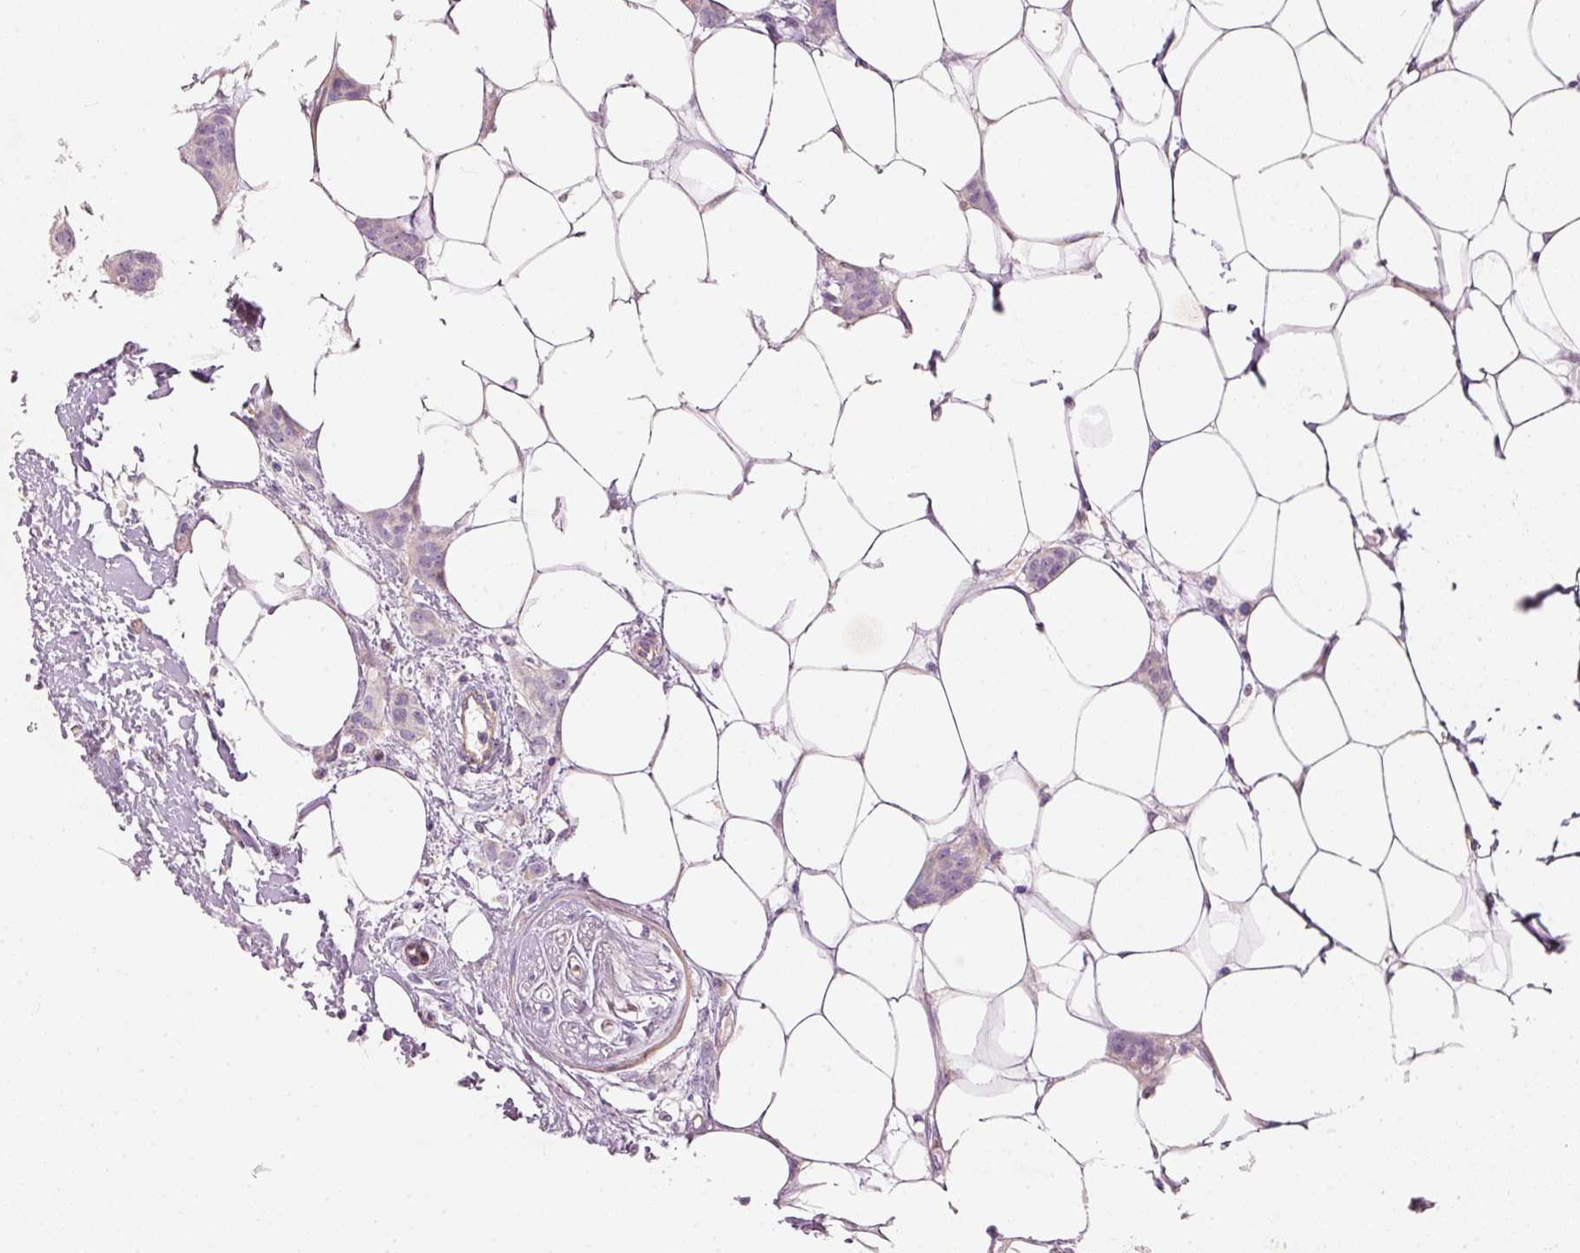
{"staining": {"intensity": "negative", "quantity": "none", "location": "none"}, "tissue": "breast cancer", "cell_type": "Tumor cells", "image_type": "cancer", "snomed": [{"axis": "morphology", "description": "Duct carcinoma"}, {"axis": "topography", "description": "Breast"}], "caption": "Immunohistochemistry (IHC) micrograph of human breast cancer stained for a protein (brown), which demonstrates no expression in tumor cells.", "gene": "OSR2", "patient": {"sex": "female", "age": 72}}